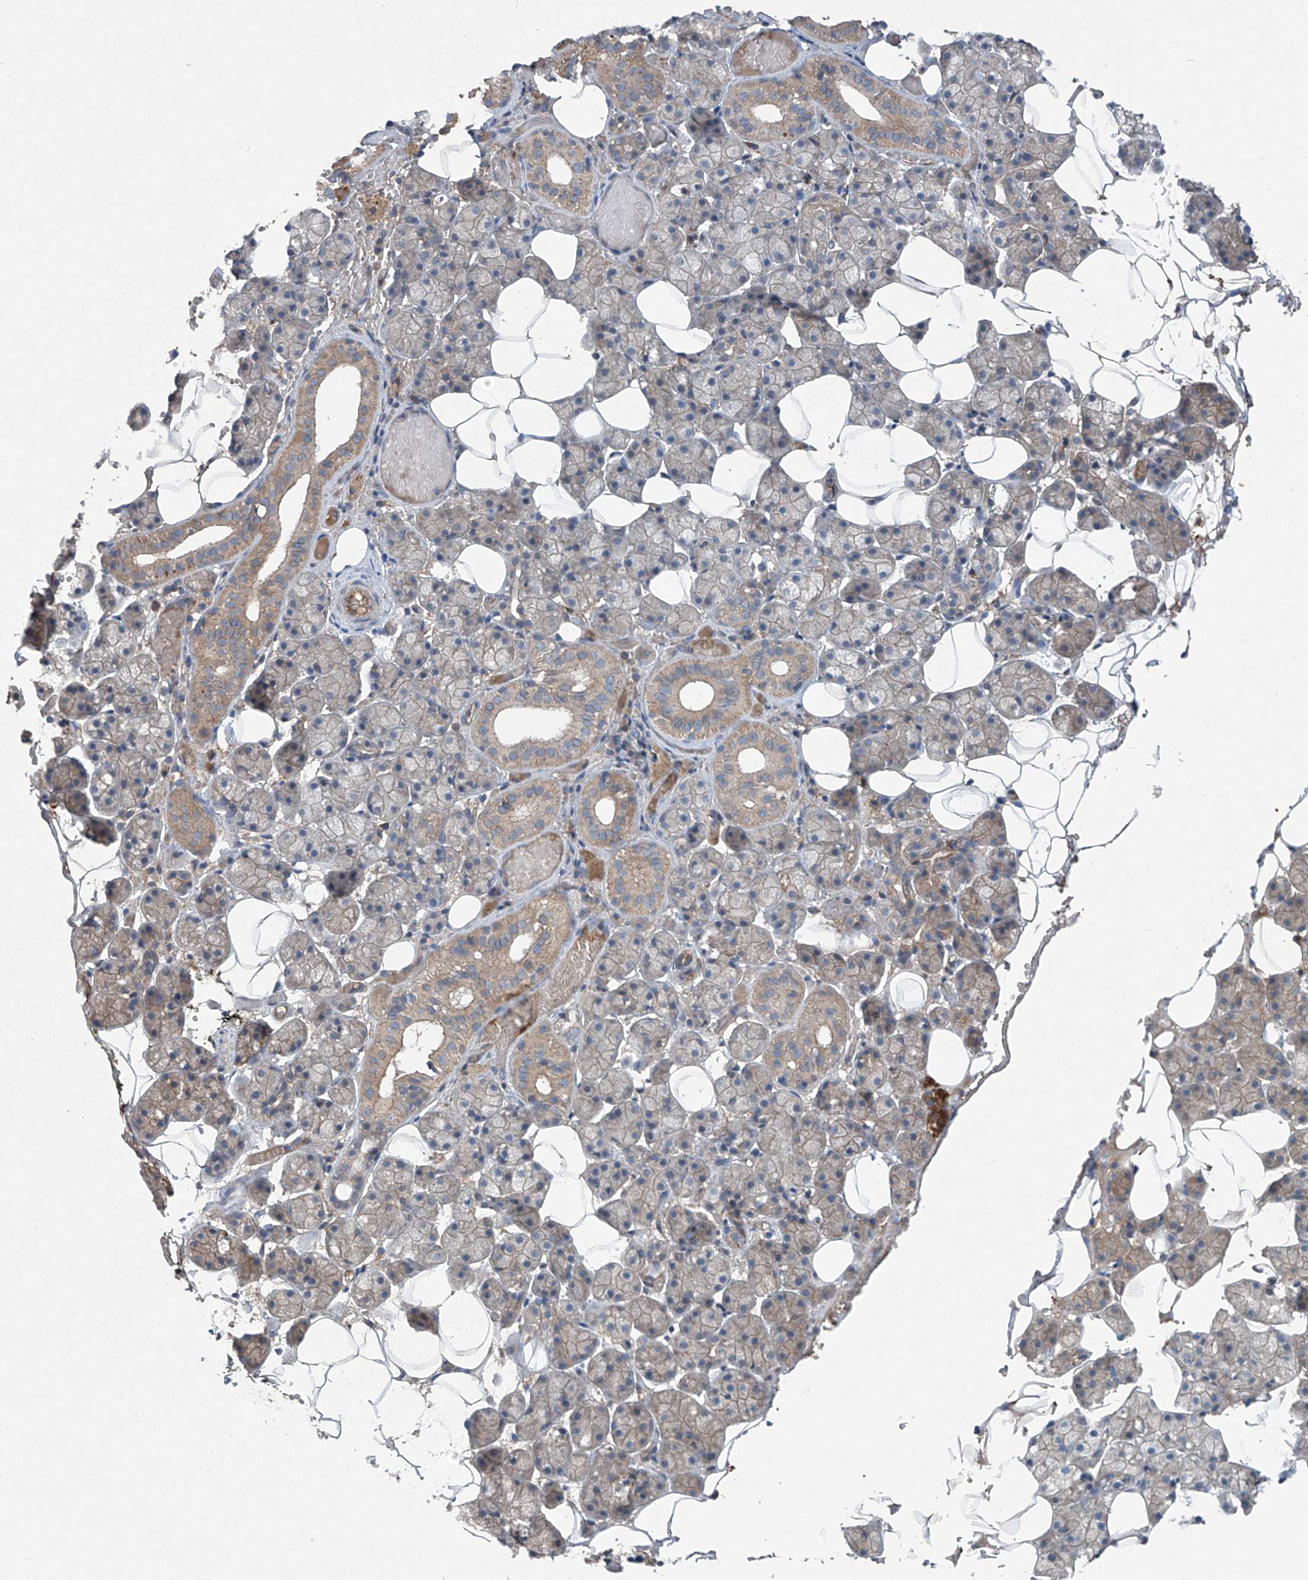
{"staining": {"intensity": "strong", "quantity": "<25%", "location": "cytoplasmic/membranous"}, "tissue": "salivary gland", "cell_type": "Glandular cells", "image_type": "normal", "snomed": [{"axis": "morphology", "description": "Normal tissue, NOS"}, {"axis": "topography", "description": "Salivary gland"}], "caption": "About <25% of glandular cells in unremarkable salivary gland exhibit strong cytoplasmic/membranous protein staining as visualized by brown immunohistochemical staining.", "gene": "FOXRED2", "patient": {"sex": "female", "age": 33}}